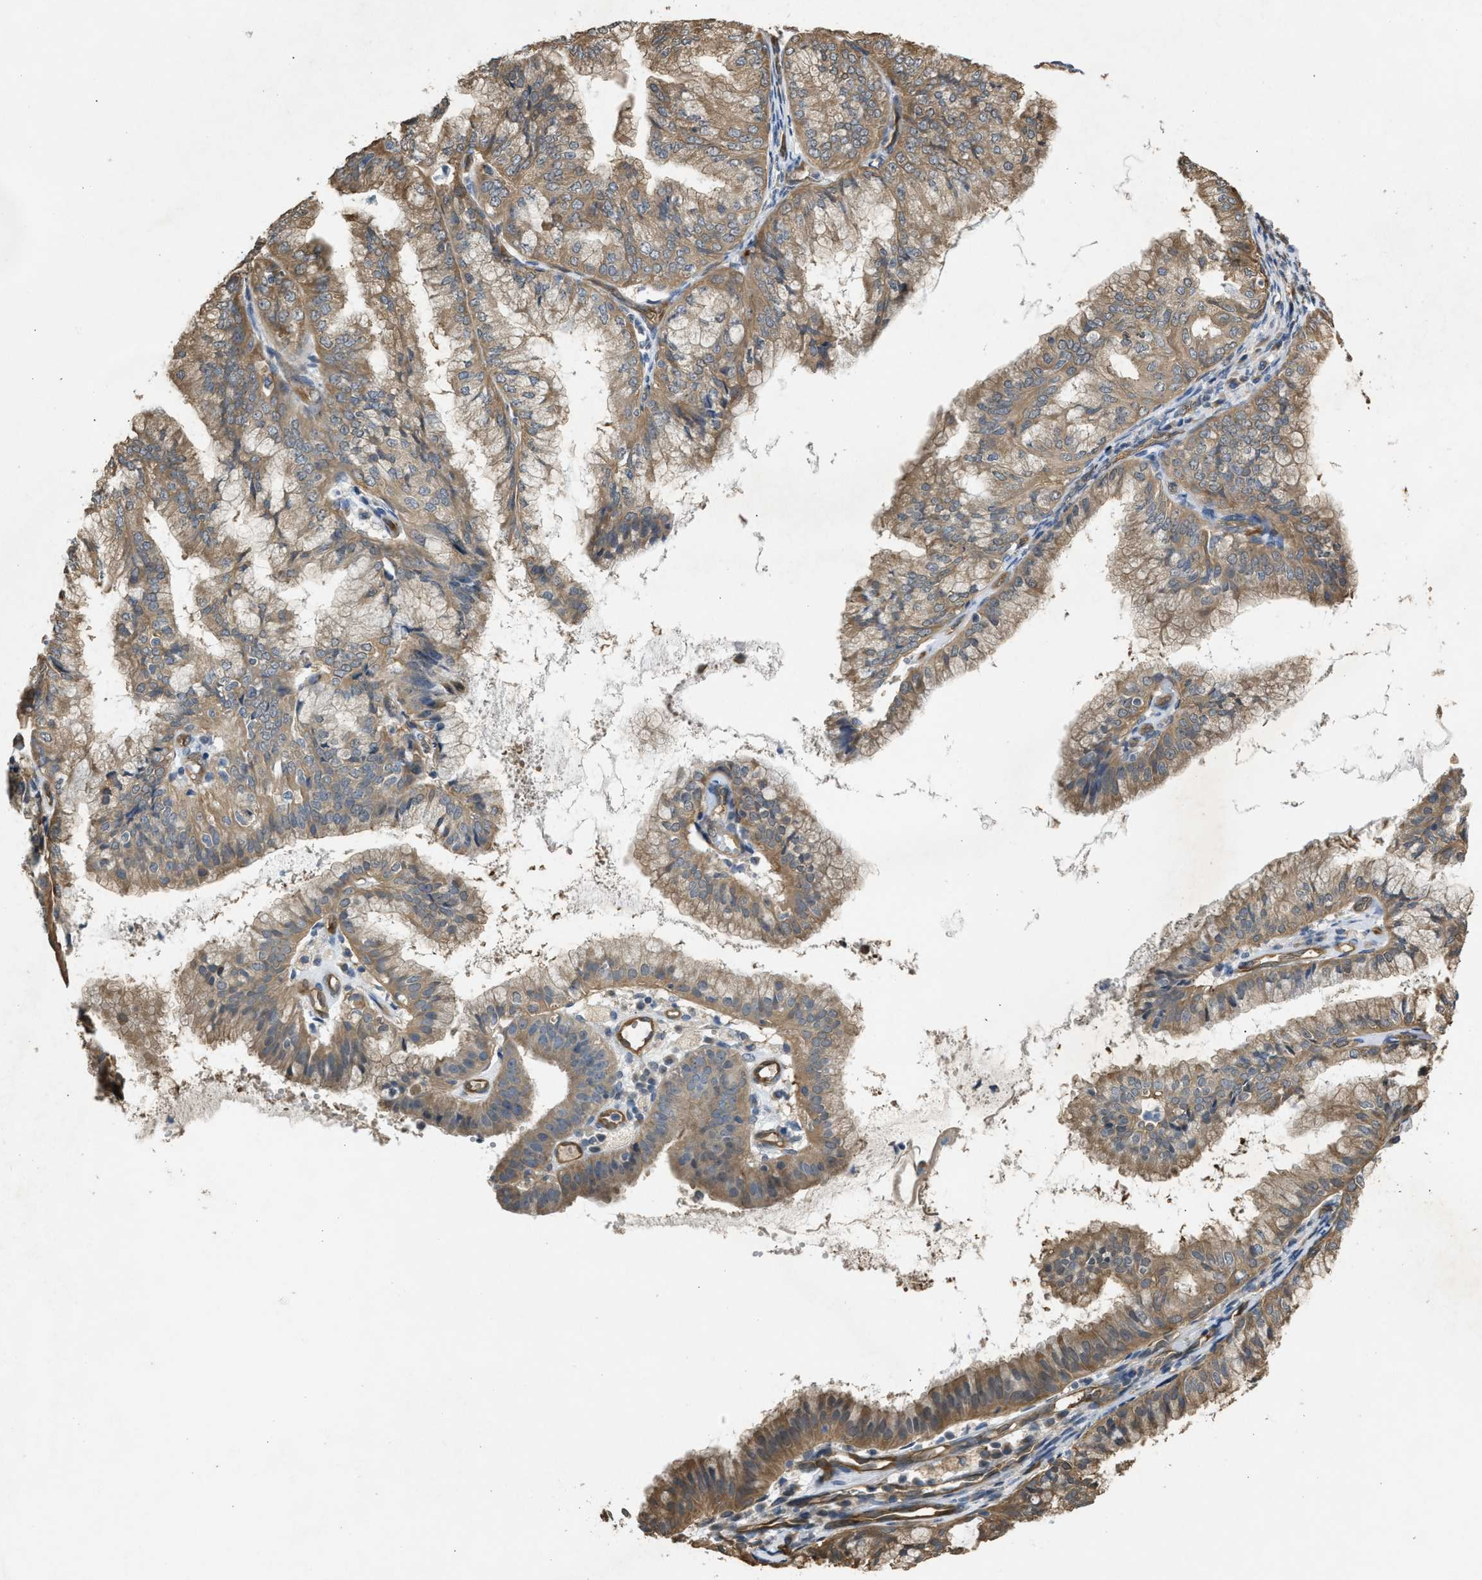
{"staining": {"intensity": "moderate", "quantity": ">75%", "location": "cytoplasmic/membranous"}, "tissue": "endometrial cancer", "cell_type": "Tumor cells", "image_type": "cancer", "snomed": [{"axis": "morphology", "description": "Adenocarcinoma, NOS"}, {"axis": "topography", "description": "Endometrium"}], "caption": "Immunohistochemical staining of human endometrial cancer (adenocarcinoma) reveals medium levels of moderate cytoplasmic/membranous protein expression in about >75% of tumor cells. The staining was performed using DAB to visualize the protein expression in brown, while the nuclei were stained in blue with hematoxylin (Magnification: 20x).", "gene": "BAG3", "patient": {"sex": "female", "age": 63}}